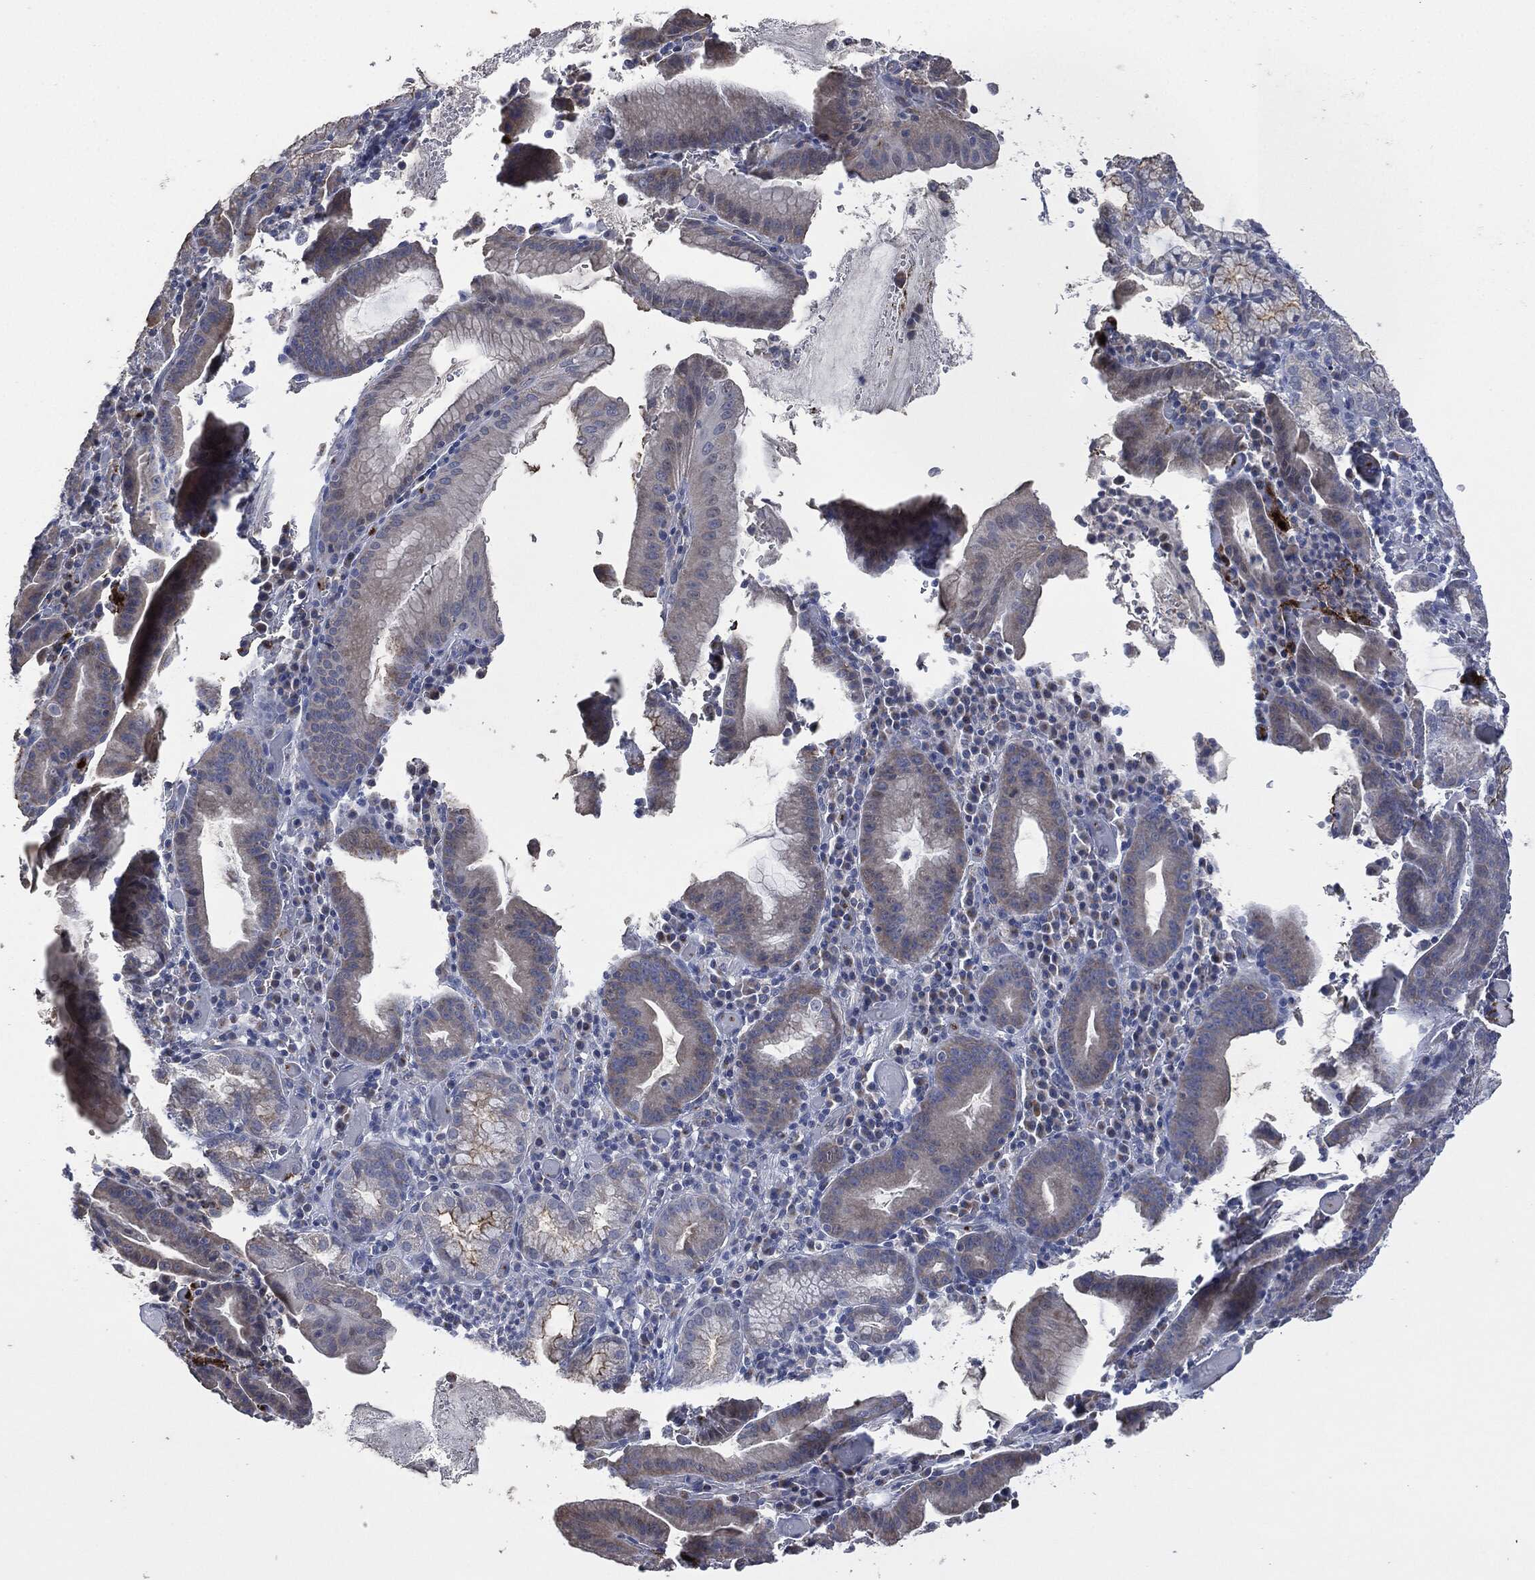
{"staining": {"intensity": "strong", "quantity": "<25%", "location": "cytoplasmic/membranous"}, "tissue": "stomach cancer", "cell_type": "Tumor cells", "image_type": "cancer", "snomed": [{"axis": "morphology", "description": "Adenocarcinoma, NOS"}, {"axis": "topography", "description": "Stomach"}], "caption": "Immunohistochemistry (IHC) of human stomach cancer reveals medium levels of strong cytoplasmic/membranous staining in approximately <25% of tumor cells.", "gene": "CD33", "patient": {"sex": "male", "age": 79}}